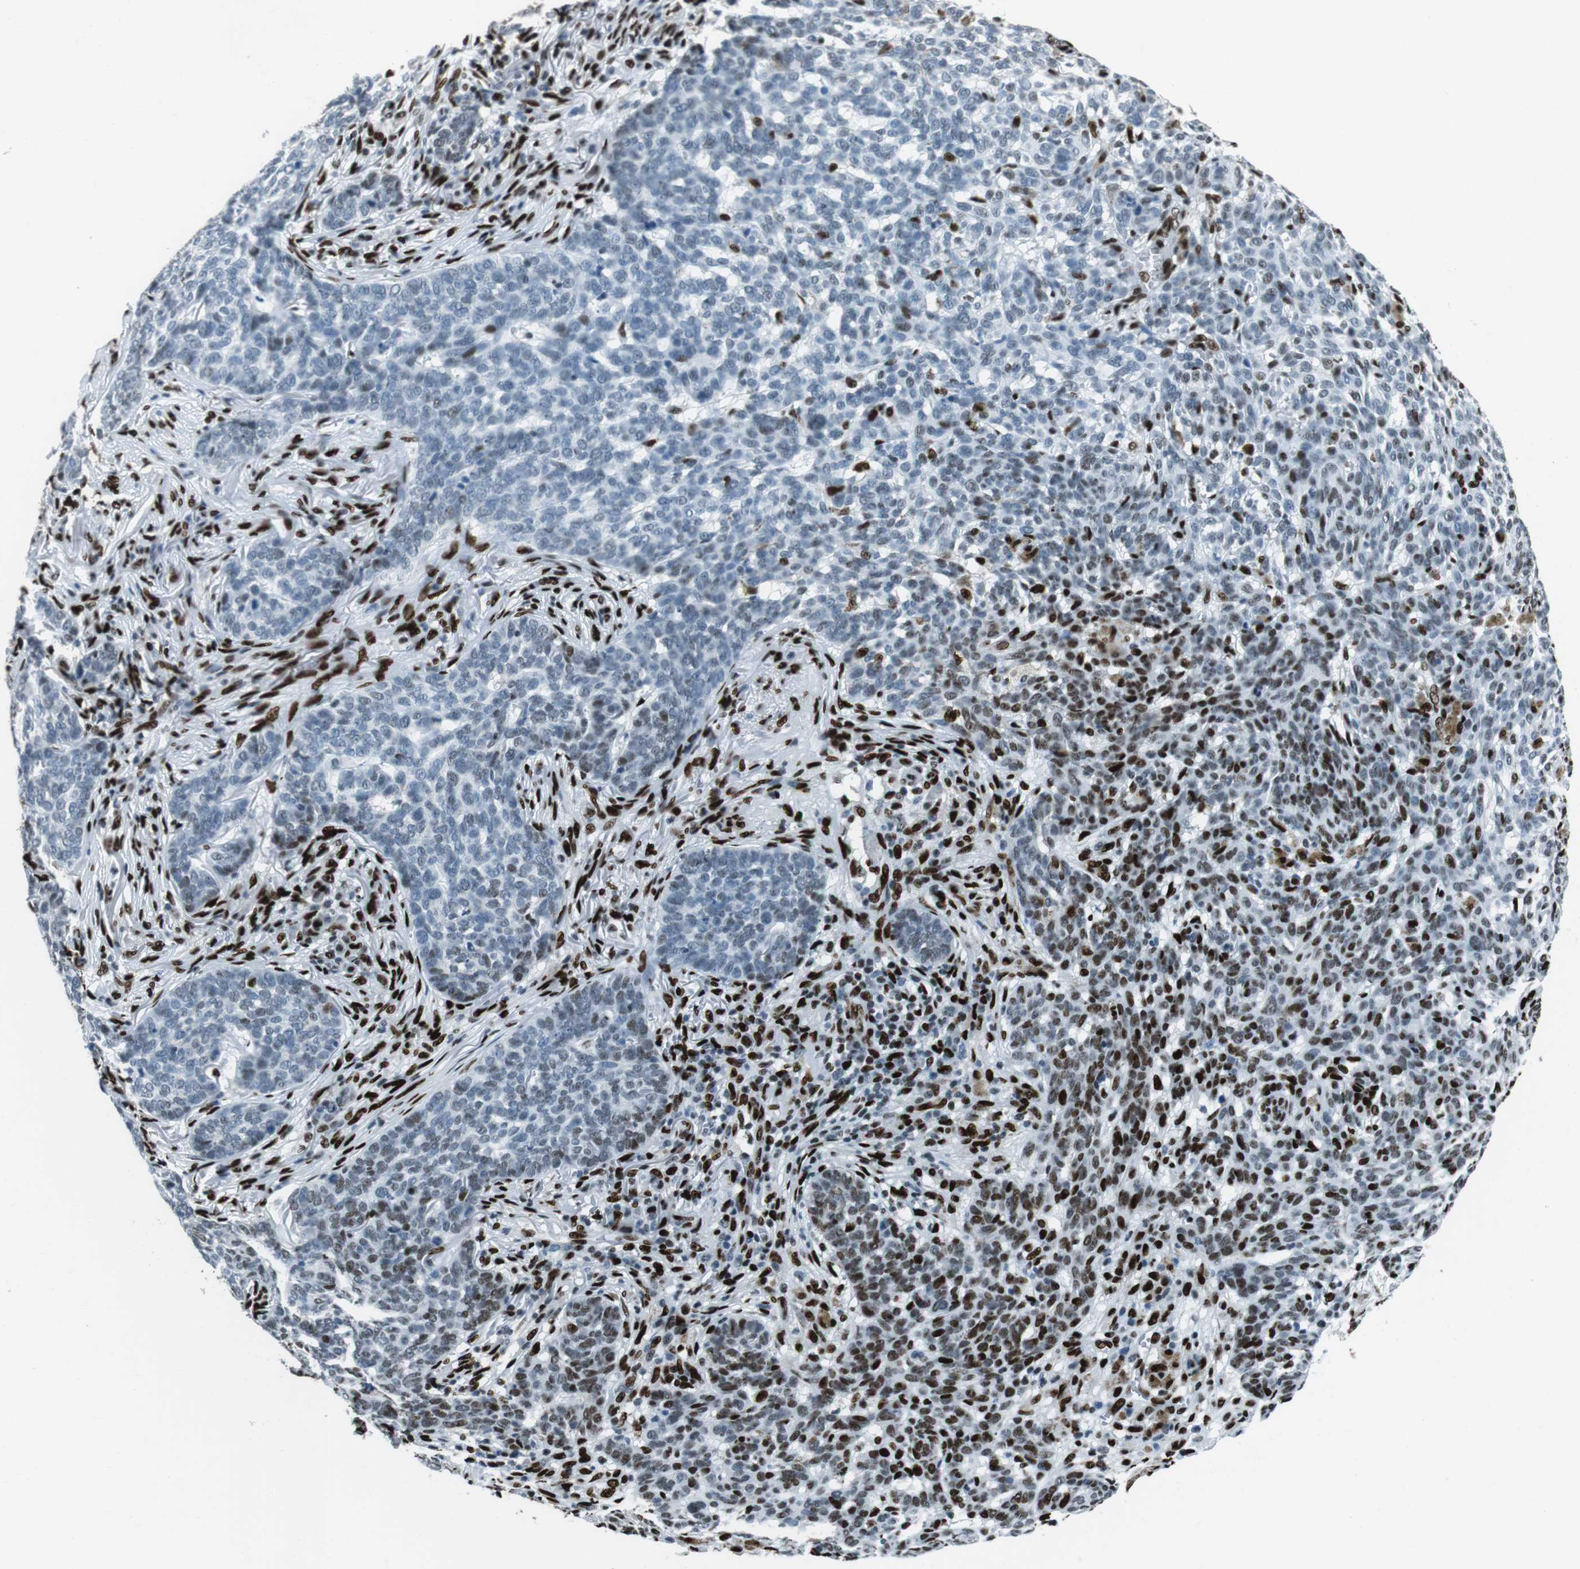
{"staining": {"intensity": "moderate", "quantity": "<25%", "location": "nuclear"}, "tissue": "skin cancer", "cell_type": "Tumor cells", "image_type": "cancer", "snomed": [{"axis": "morphology", "description": "Basal cell carcinoma"}, {"axis": "topography", "description": "Skin"}], "caption": "Skin basal cell carcinoma stained for a protein (brown) reveals moderate nuclear positive expression in about <25% of tumor cells.", "gene": "PML", "patient": {"sex": "male", "age": 85}}